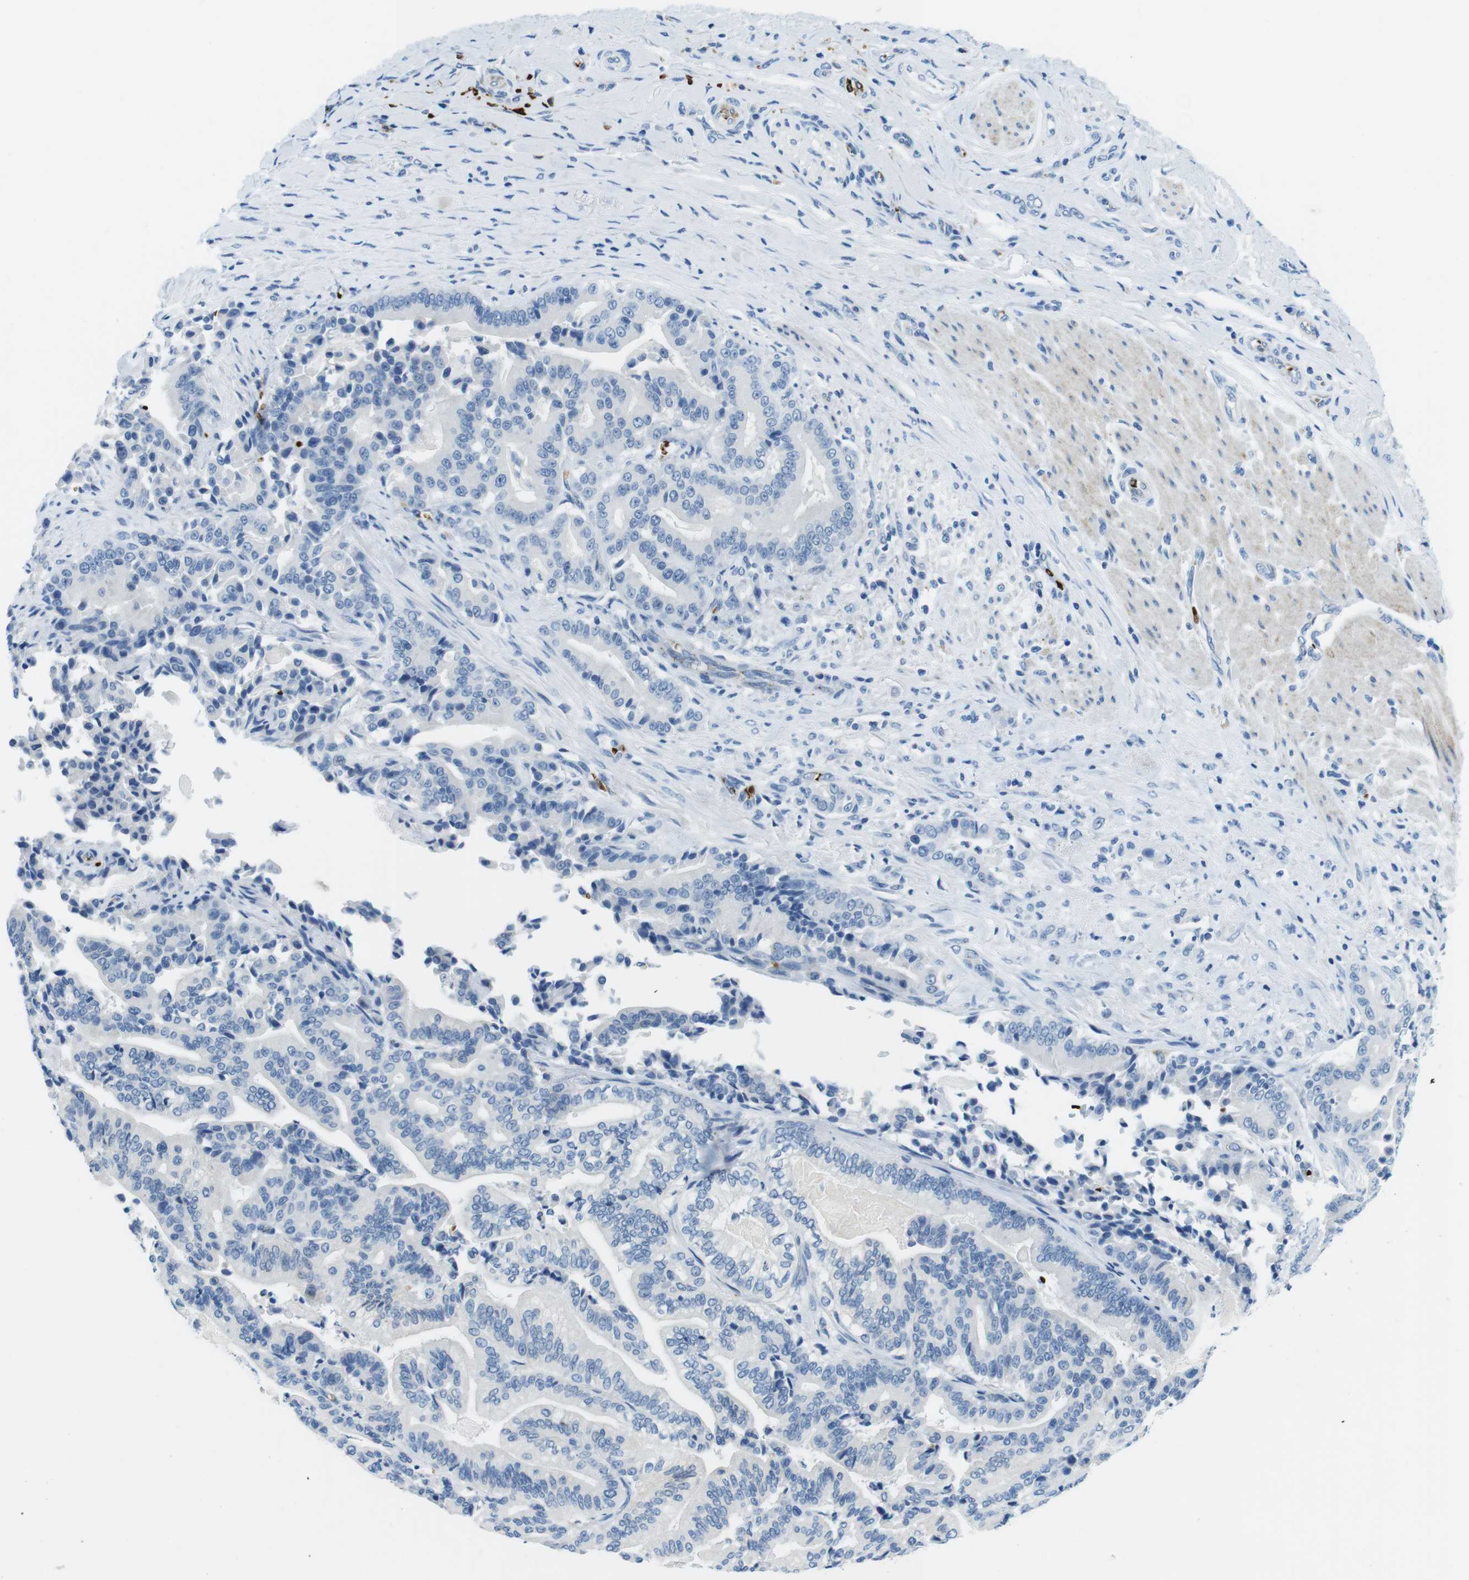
{"staining": {"intensity": "negative", "quantity": "none", "location": "none"}, "tissue": "pancreatic cancer", "cell_type": "Tumor cells", "image_type": "cancer", "snomed": [{"axis": "morphology", "description": "Normal tissue, NOS"}, {"axis": "morphology", "description": "Adenocarcinoma, NOS"}, {"axis": "topography", "description": "Pancreas"}], "caption": "An immunohistochemistry (IHC) micrograph of pancreatic cancer is shown. There is no staining in tumor cells of pancreatic cancer.", "gene": "TFAP2C", "patient": {"sex": "male", "age": 63}}